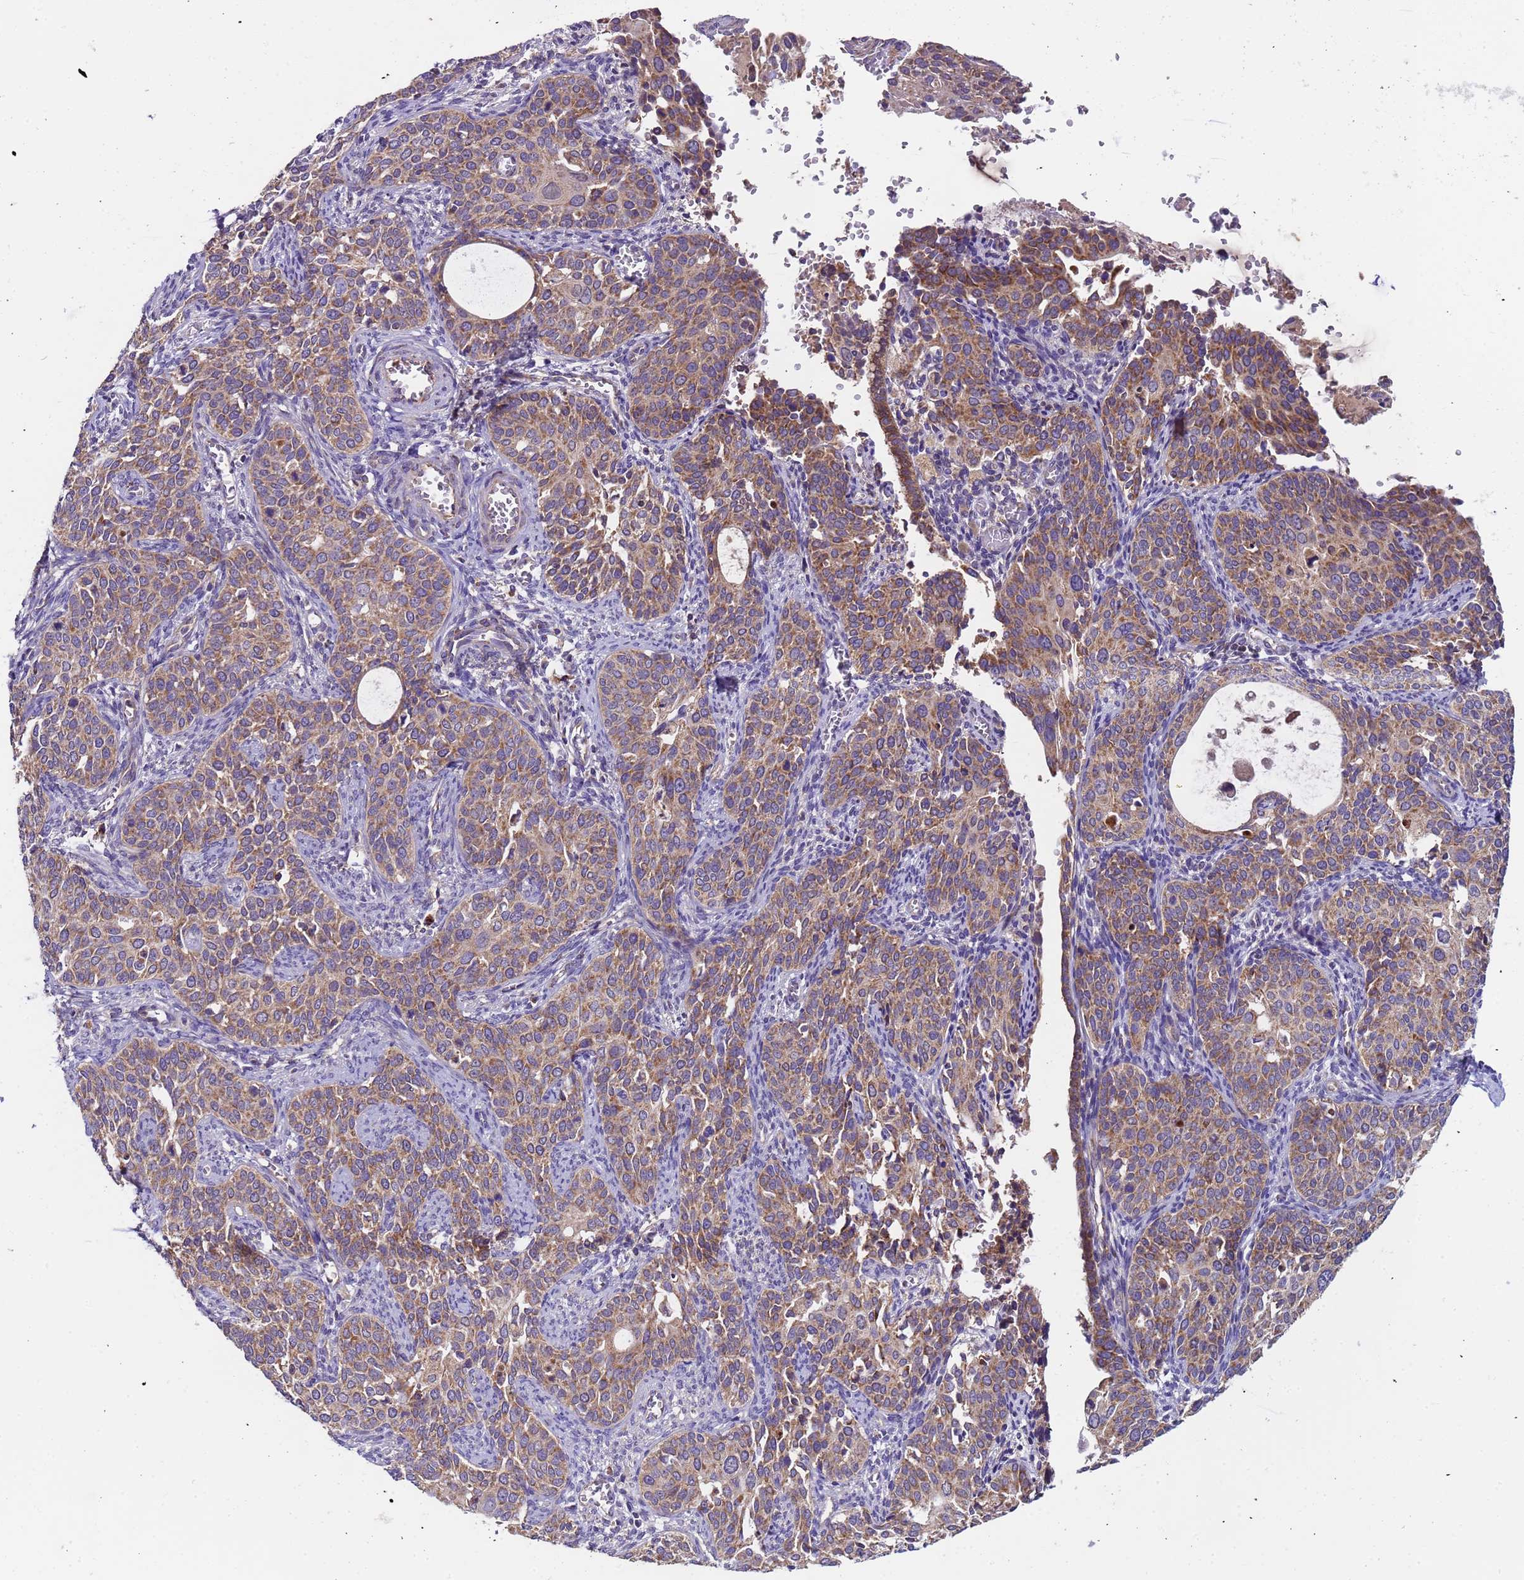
{"staining": {"intensity": "moderate", "quantity": ">75%", "location": "cytoplasmic/membranous"}, "tissue": "cervical cancer", "cell_type": "Tumor cells", "image_type": "cancer", "snomed": [{"axis": "morphology", "description": "Squamous cell carcinoma, NOS"}, {"axis": "topography", "description": "Cervix"}], "caption": "Moderate cytoplasmic/membranous expression is appreciated in approximately >75% of tumor cells in cervical cancer. The protein is shown in brown color, while the nuclei are stained blue.", "gene": "TMEM126A", "patient": {"sex": "female", "age": 44}}